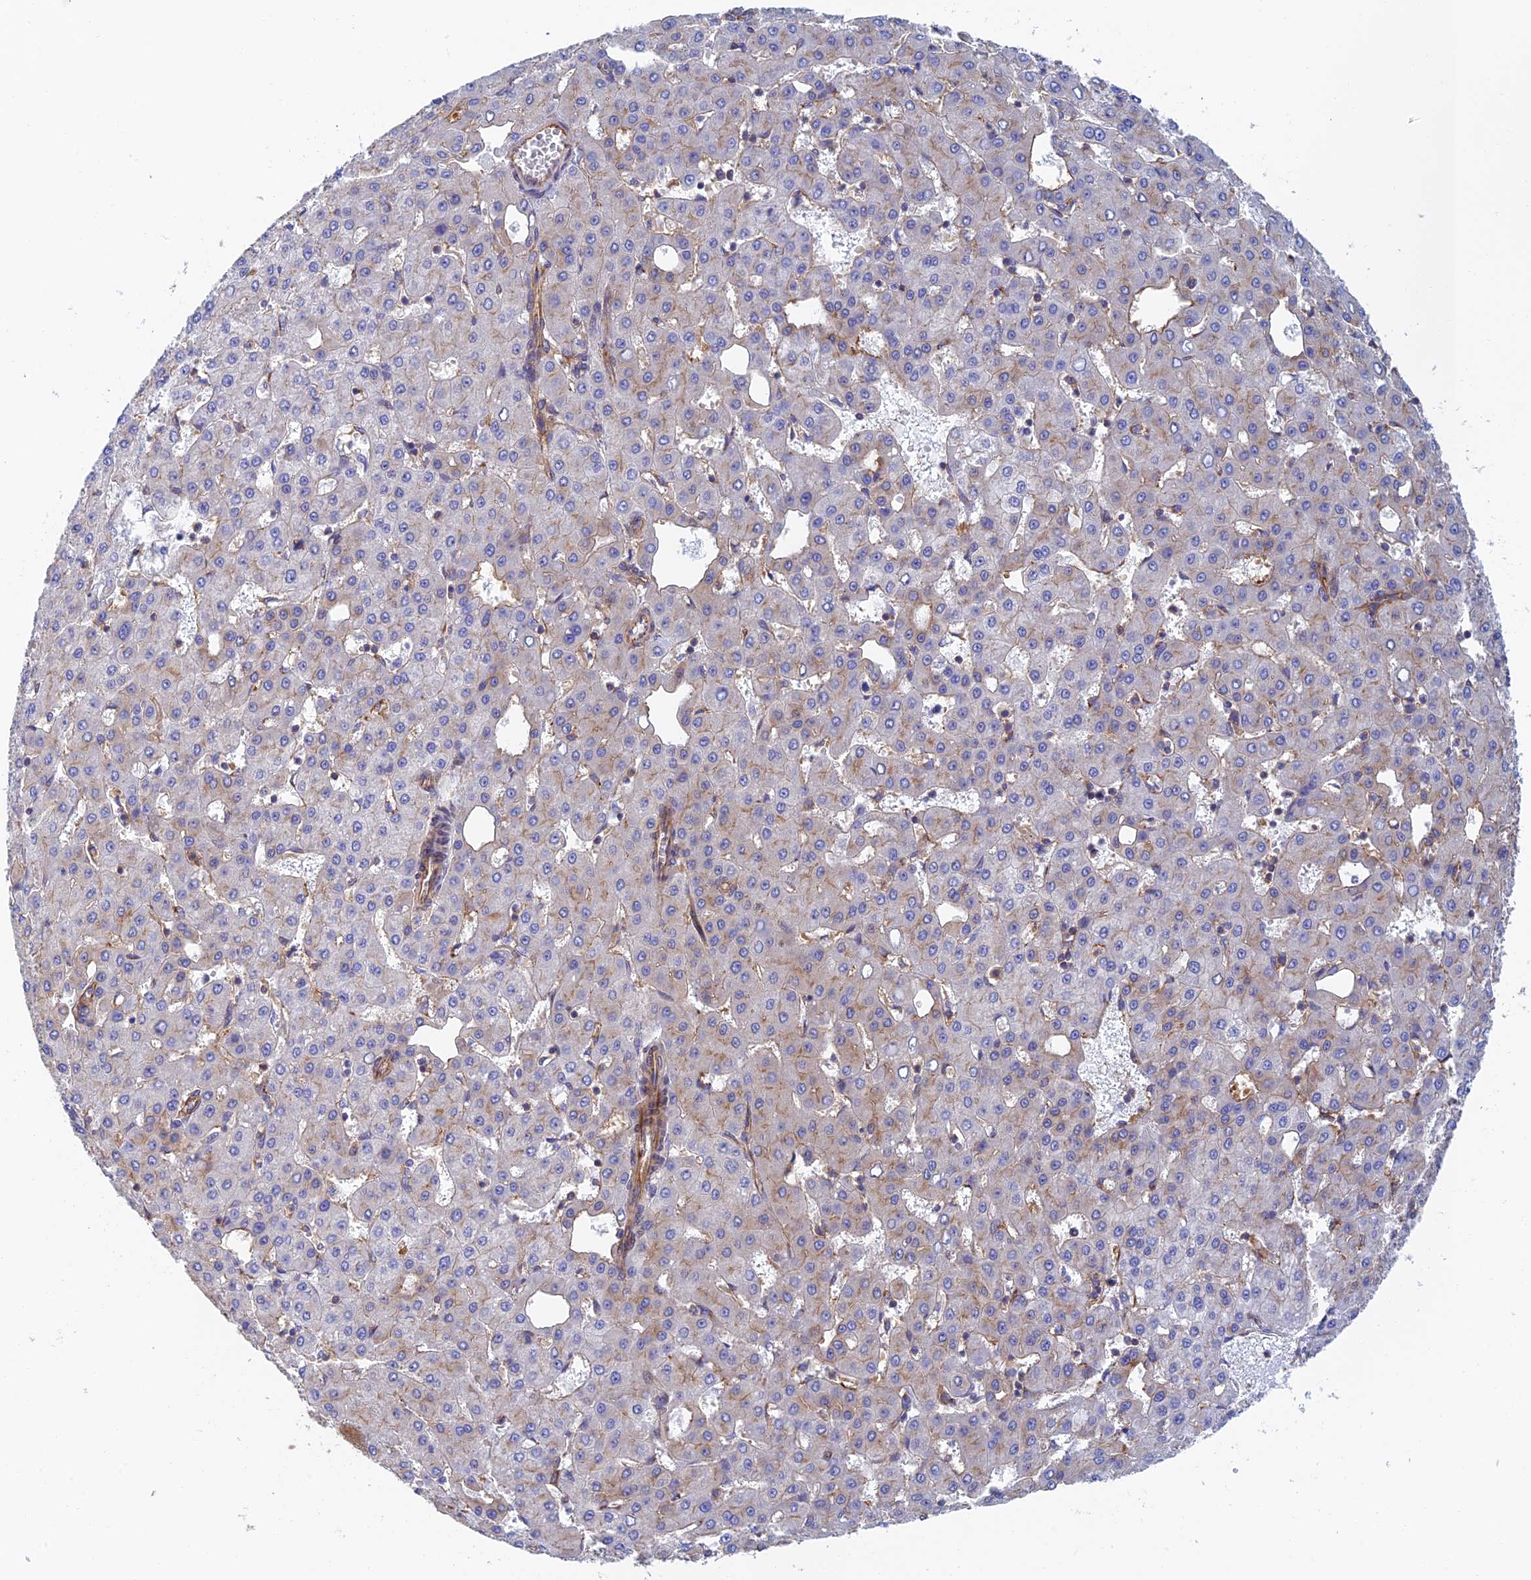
{"staining": {"intensity": "weak", "quantity": "<25%", "location": "cytoplasmic/membranous"}, "tissue": "liver cancer", "cell_type": "Tumor cells", "image_type": "cancer", "snomed": [{"axis": "morphology", "description": "Carcinoma, Hepatocellular, NOS"}, {"axis": "topography", "description": "Liver"}], "caption": "This is an immunohistochemistry (IHC) image of liver hepatocellular carcinoma. There is no staining in tumor cells.", "gene": "DCTN2", "patient": {"sex": "male", "age": 47}}